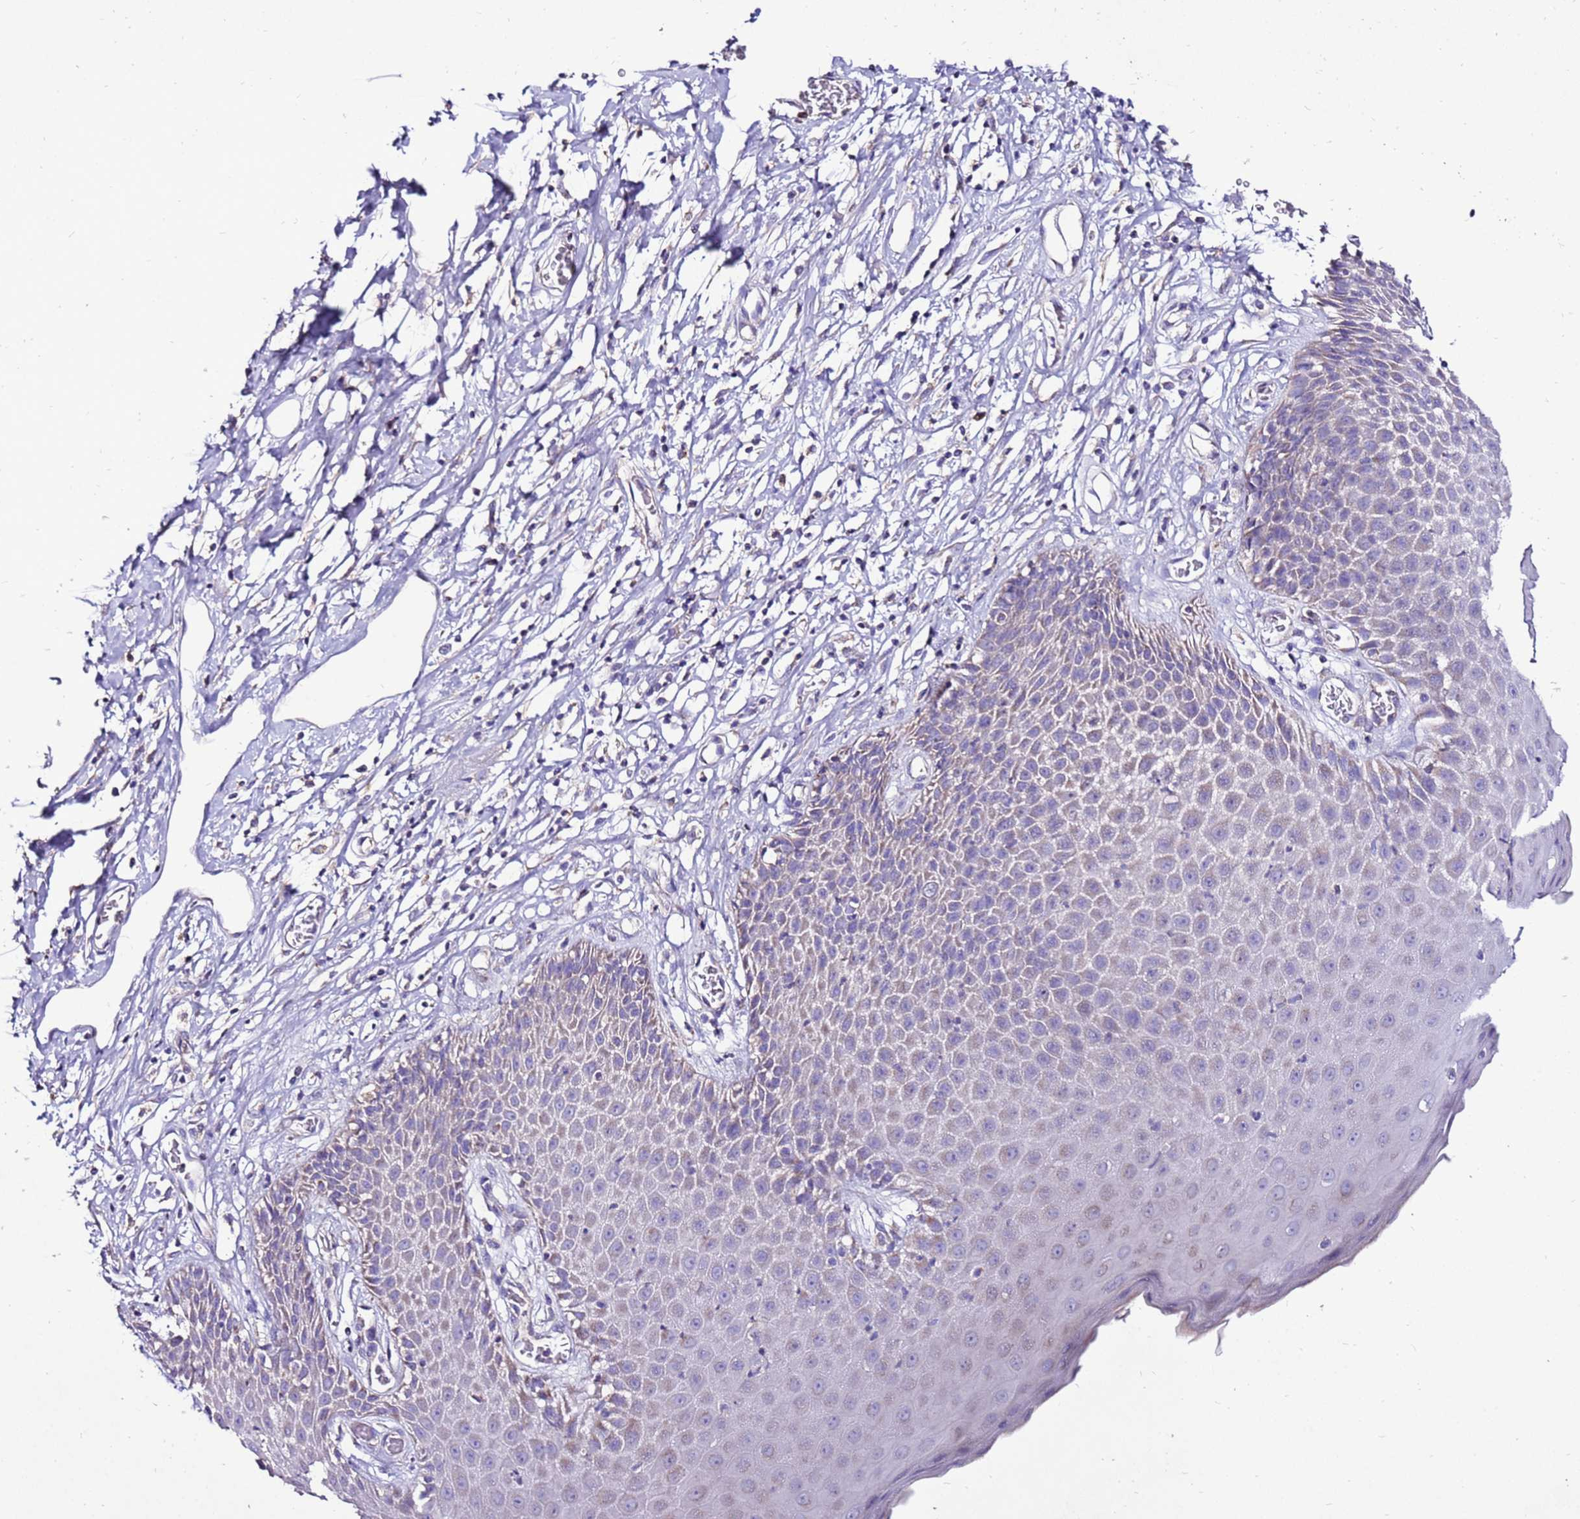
{"staining": {"intensity": "weak", "quantity": "<25%", "location": "cytoplasmic/membranous"}, "tissue": "skin", "cell_type": "Epidermal cells", "image_type": "normal", "snomed": [{"axis": "morphology", "description": "Normal tissue, NOS"}, {"axis": "topography", "description": "Vulva"}], "caption": "Skin was stained to show a protein in brown. There is no significant staining in epidermal cells. (DAB (3,3'-diaminobenzidine) immunohistochemistry (IHC) with hematoxylin counter stain).", "gene": "TMEM106C", "patient": {"sex": "female", "age": 68}}